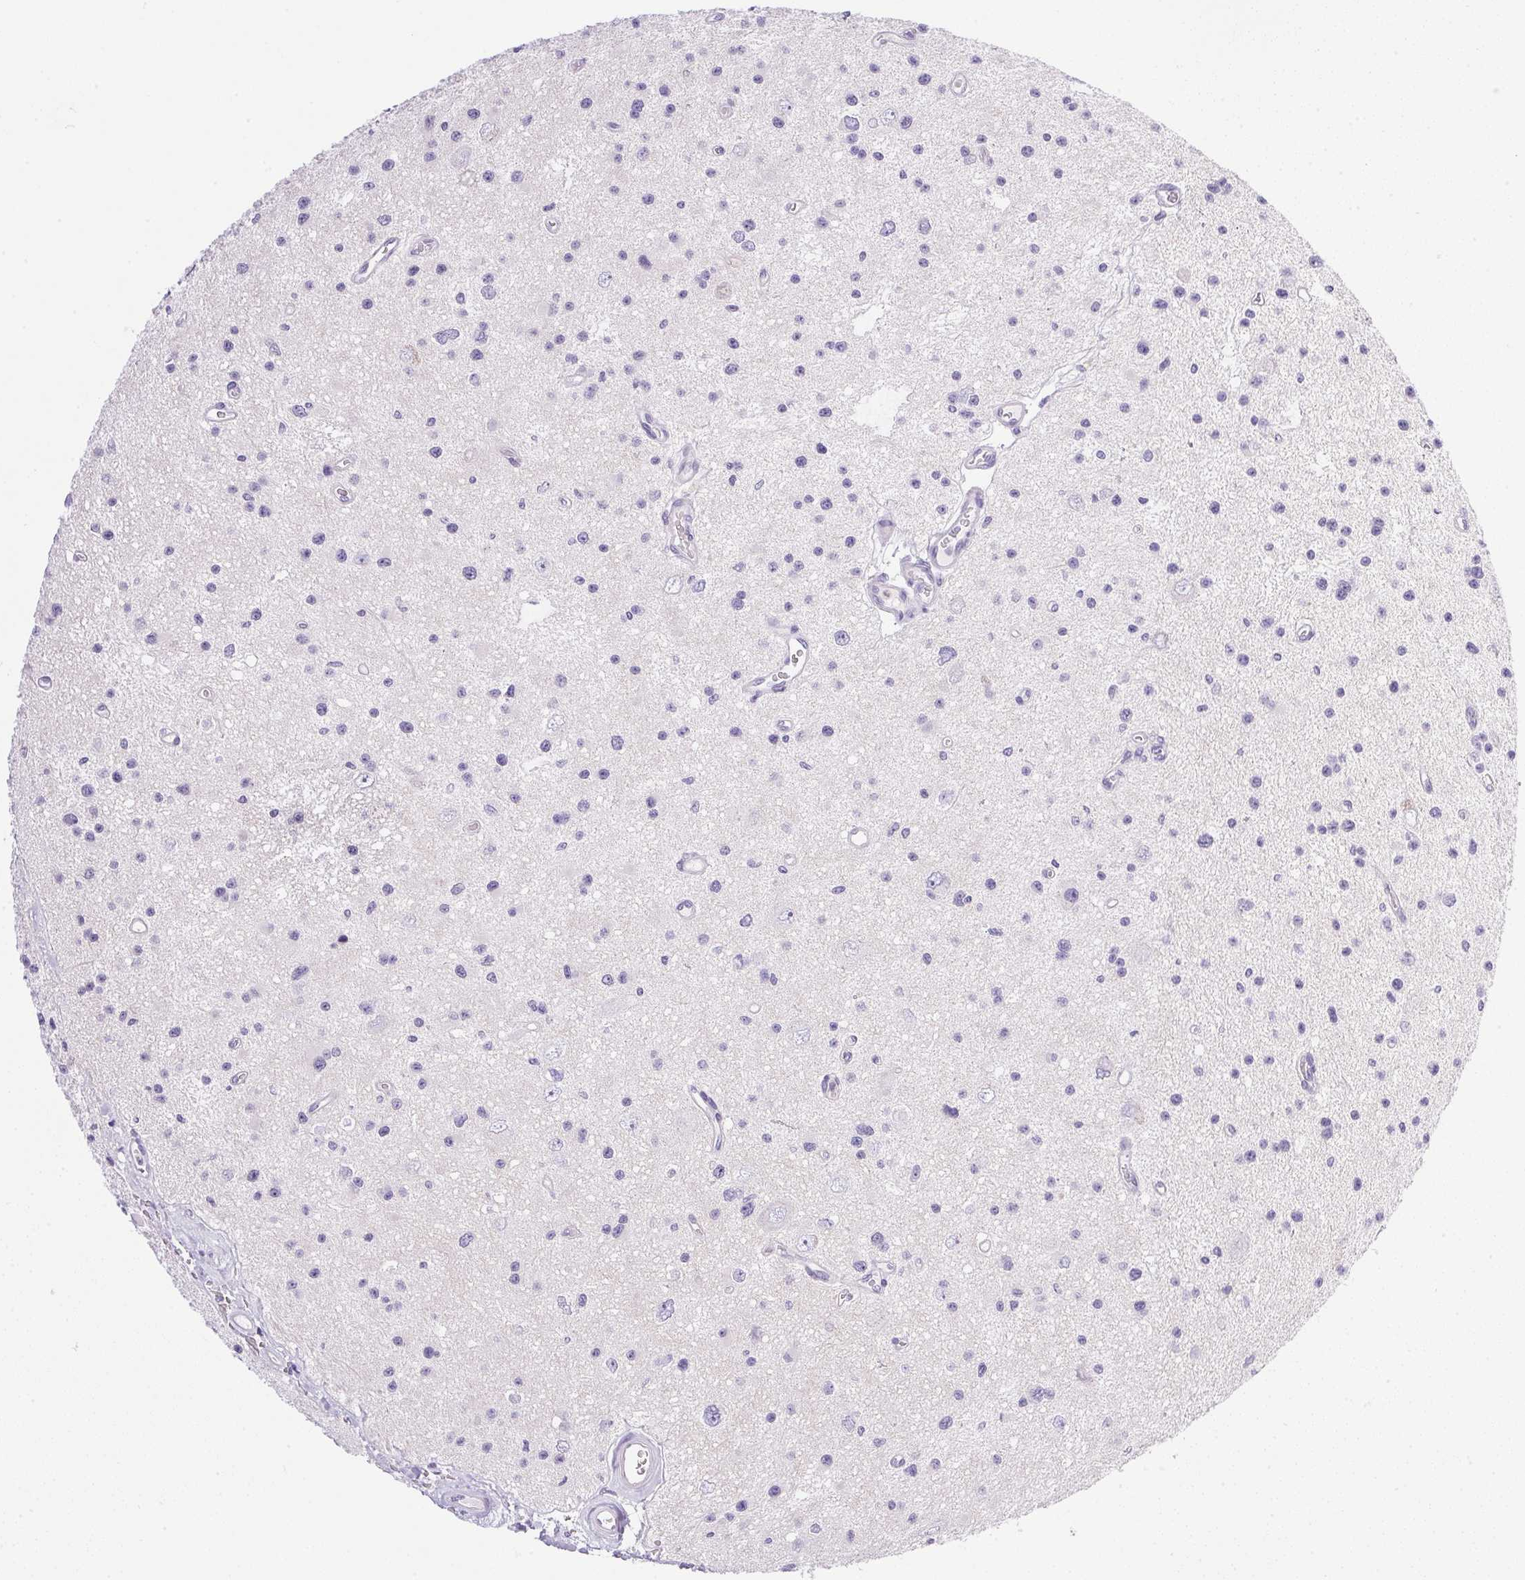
{"staining": {"intensity": "negative", "quantity": "none", "location": "none"}, "tissue": "glioma", "cell_type": "Tumor cells", "image_type": "cancer", "snomed": [{"axis": "morphology", "description": "Glioma, malignant, Low grade"}, {"axis": "topography", "description": "Brain"}], "caption": "Tumor cells are negative for brown protein staining in glioma.", "gene": "ATP6V0A4", "patient": {"sex": "male", "age": 43}}